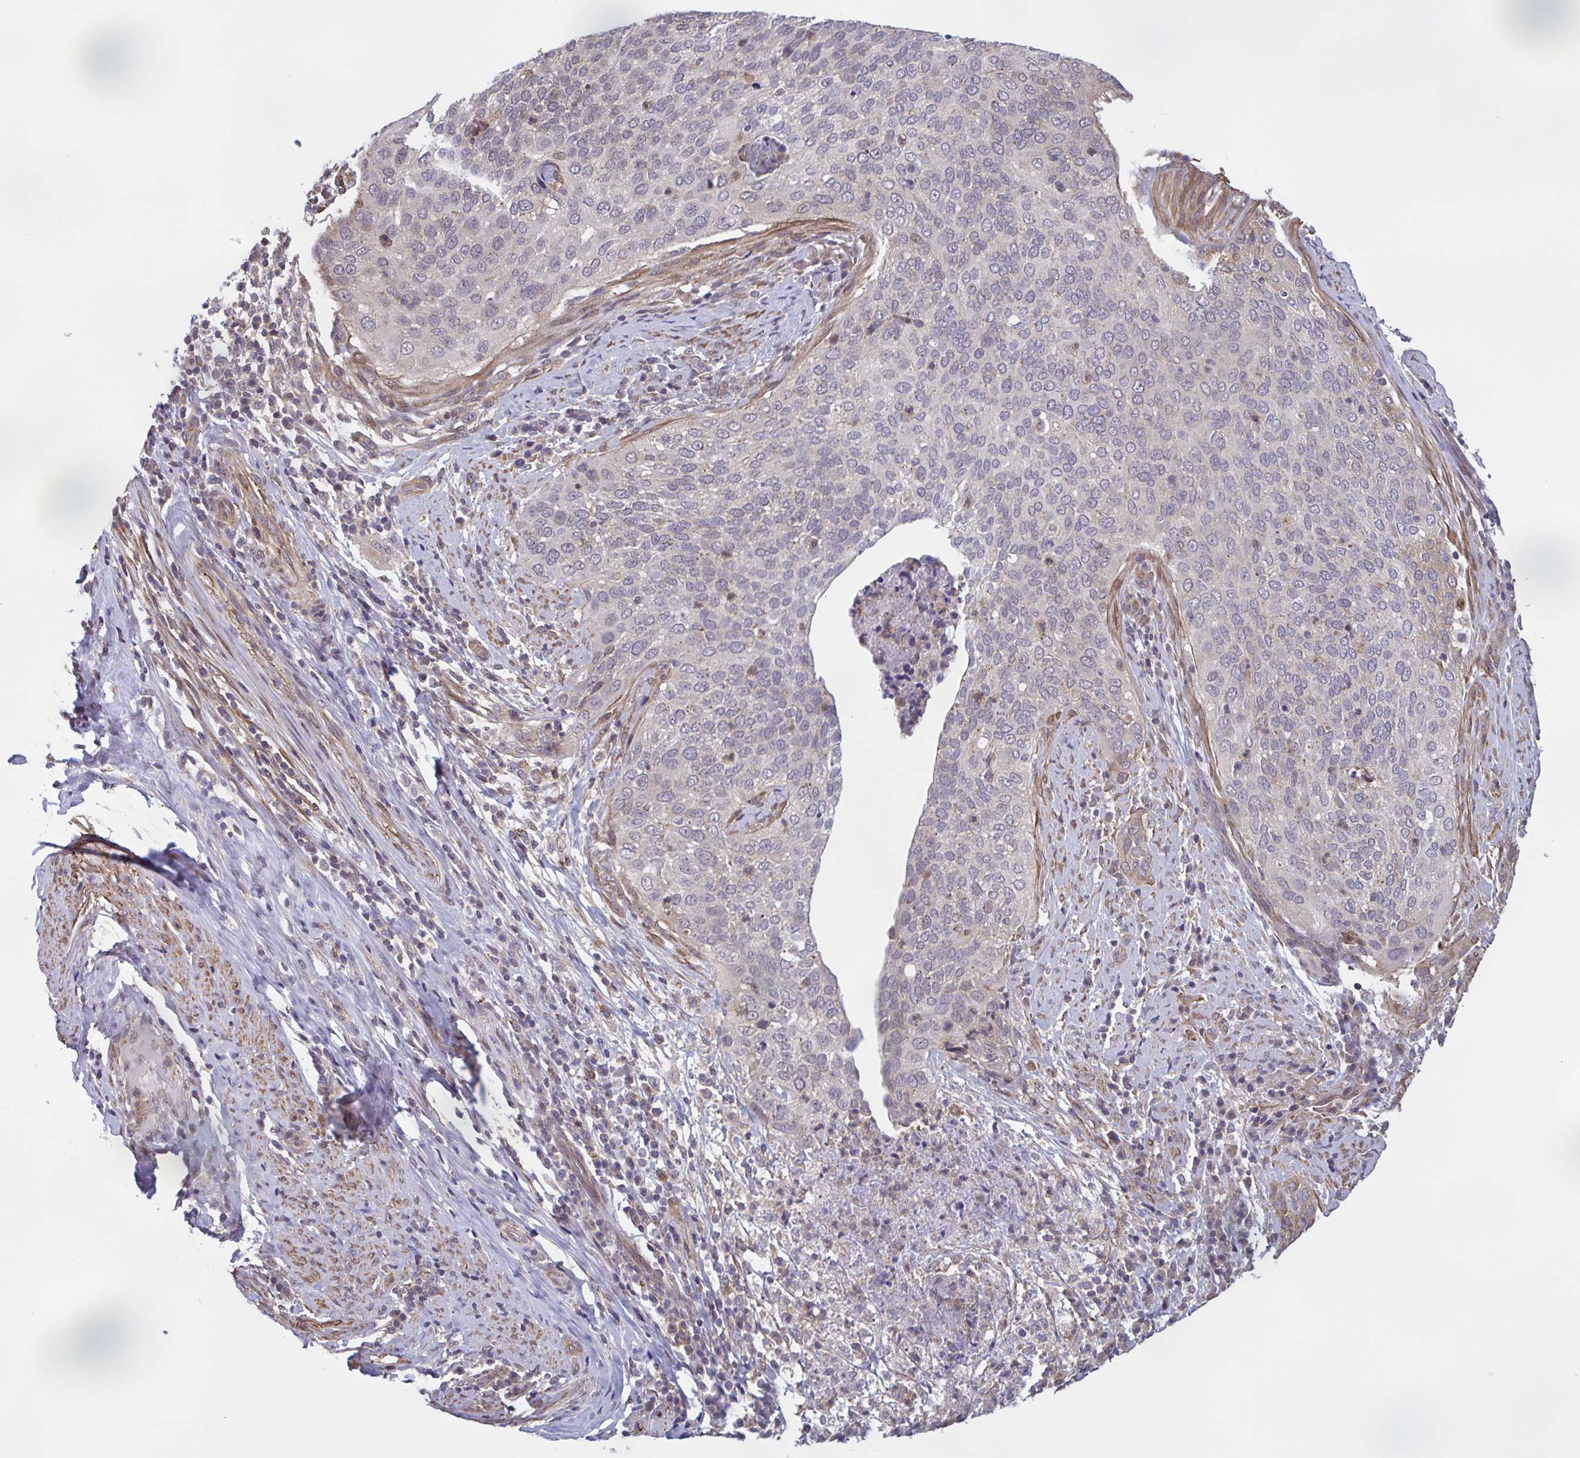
{"staining": {"intensity": "negative", "quantity": "none", "location": "none"}, "tissue": "cervical cancer", "cell_type": "Tumor cells", "image_type": "cancer", "snomed": [{"axis": "morphology", "description": "Squamous cell carcinoma, NOS"}, {"axis": "topography", "description": "Cervix"}], "caption": "An immunohistochemistry micrograph of cervical cancer is shown. There is no staining in tumor cells of cervical cancer. The staining is performed using DAB (3,3'-diaminobenzidine) brown chromogen with nuclei counter-stained in using hematoxylin.", "gene": "ZNF200", "patient": {"sex": "female", "age": 38}}